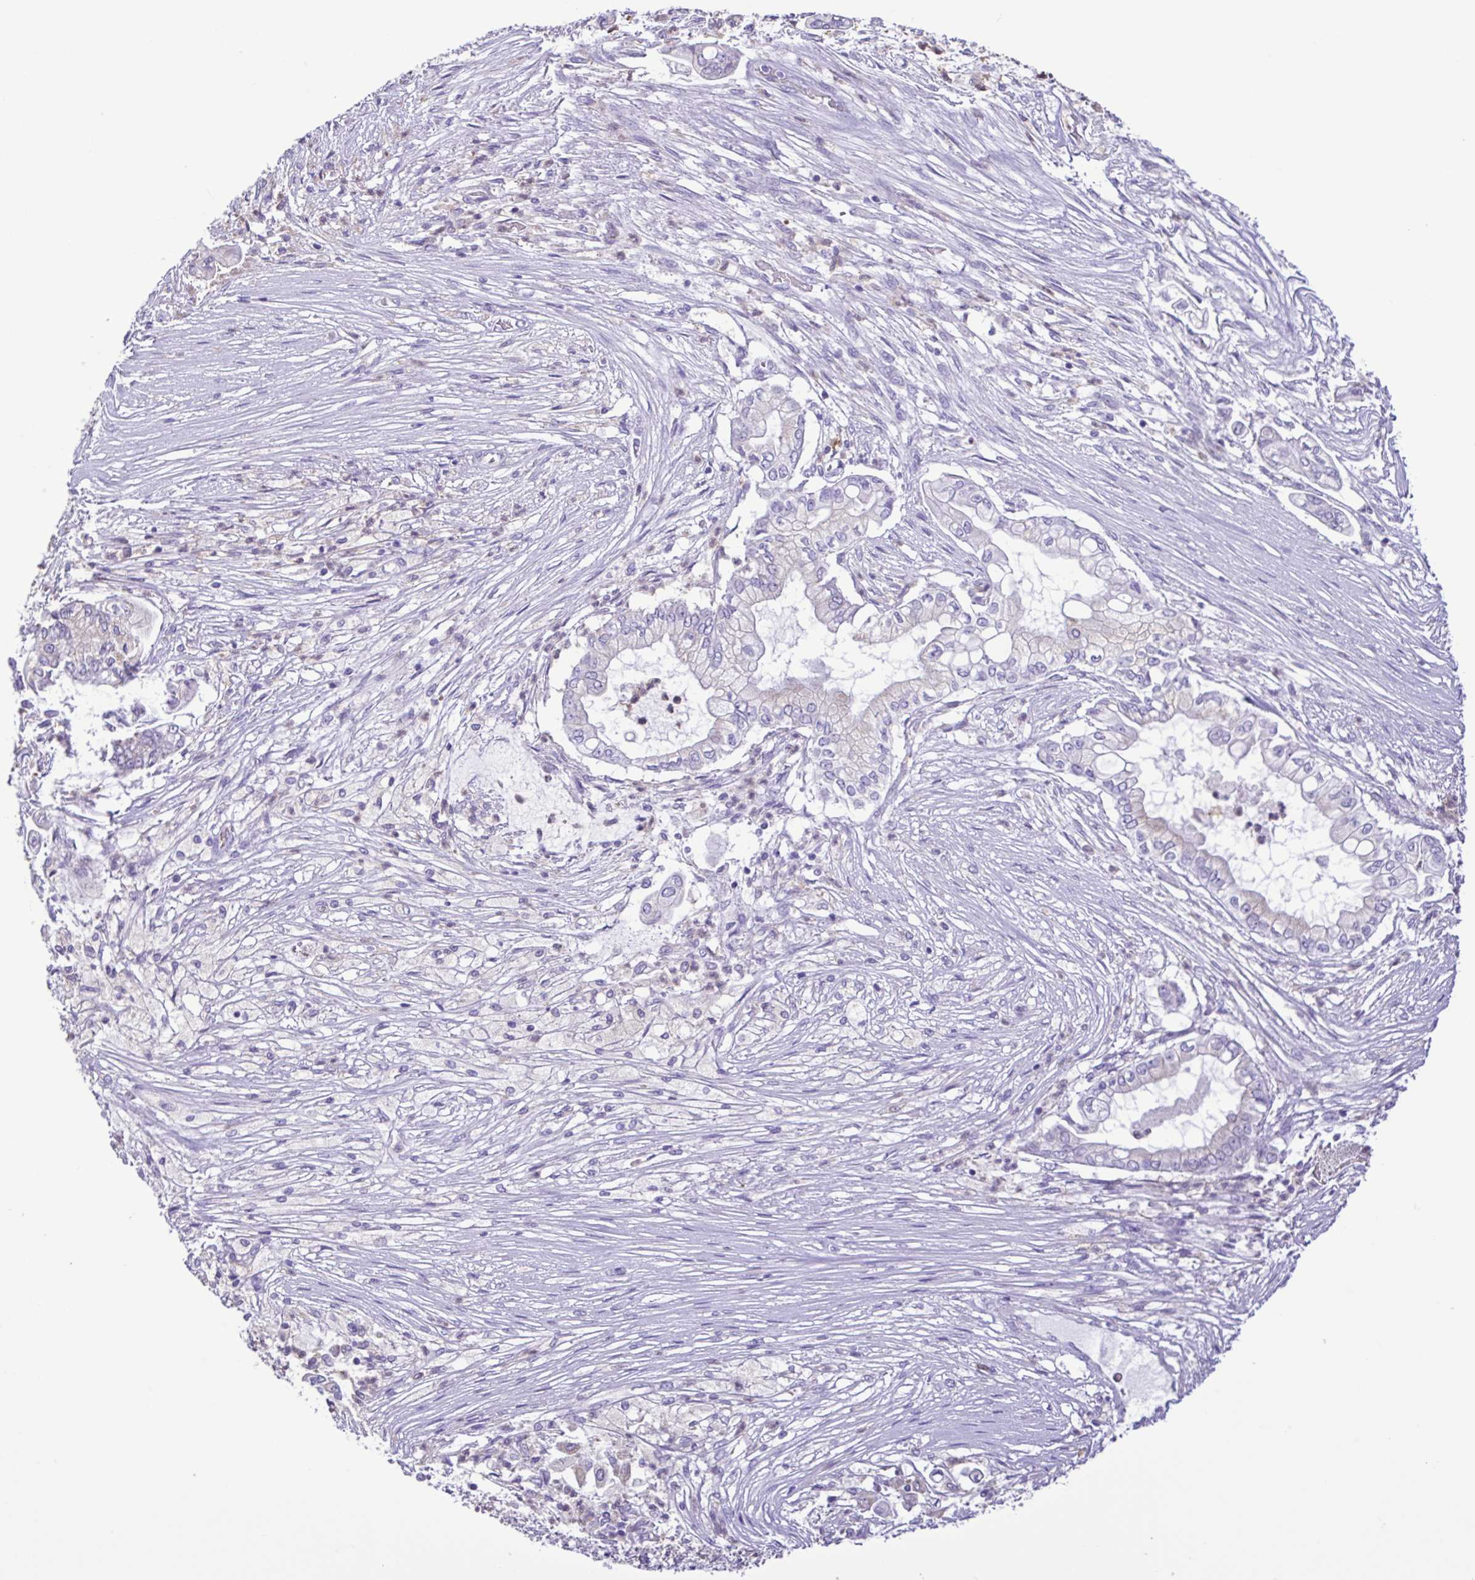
{"staining": {"intensity": "negative", "quantity": "none", "location": "none"}, "tissue": "pancreatic cancer", "cell_type": "Tumor cells", "image_type": "cancer", "snomed": [{"axis": "morphology", "description": "Adenocarcinoma, NOS"}, {"axis": "topography", "description": "Pancreas"}], "caption": "This is an immunohistochemistry micrograph of human adenocarcinoma (pancreatic). There is no staining in tumor cells.", "gene": "CBY2", "patient": {"sex": "female", "age": 69}}